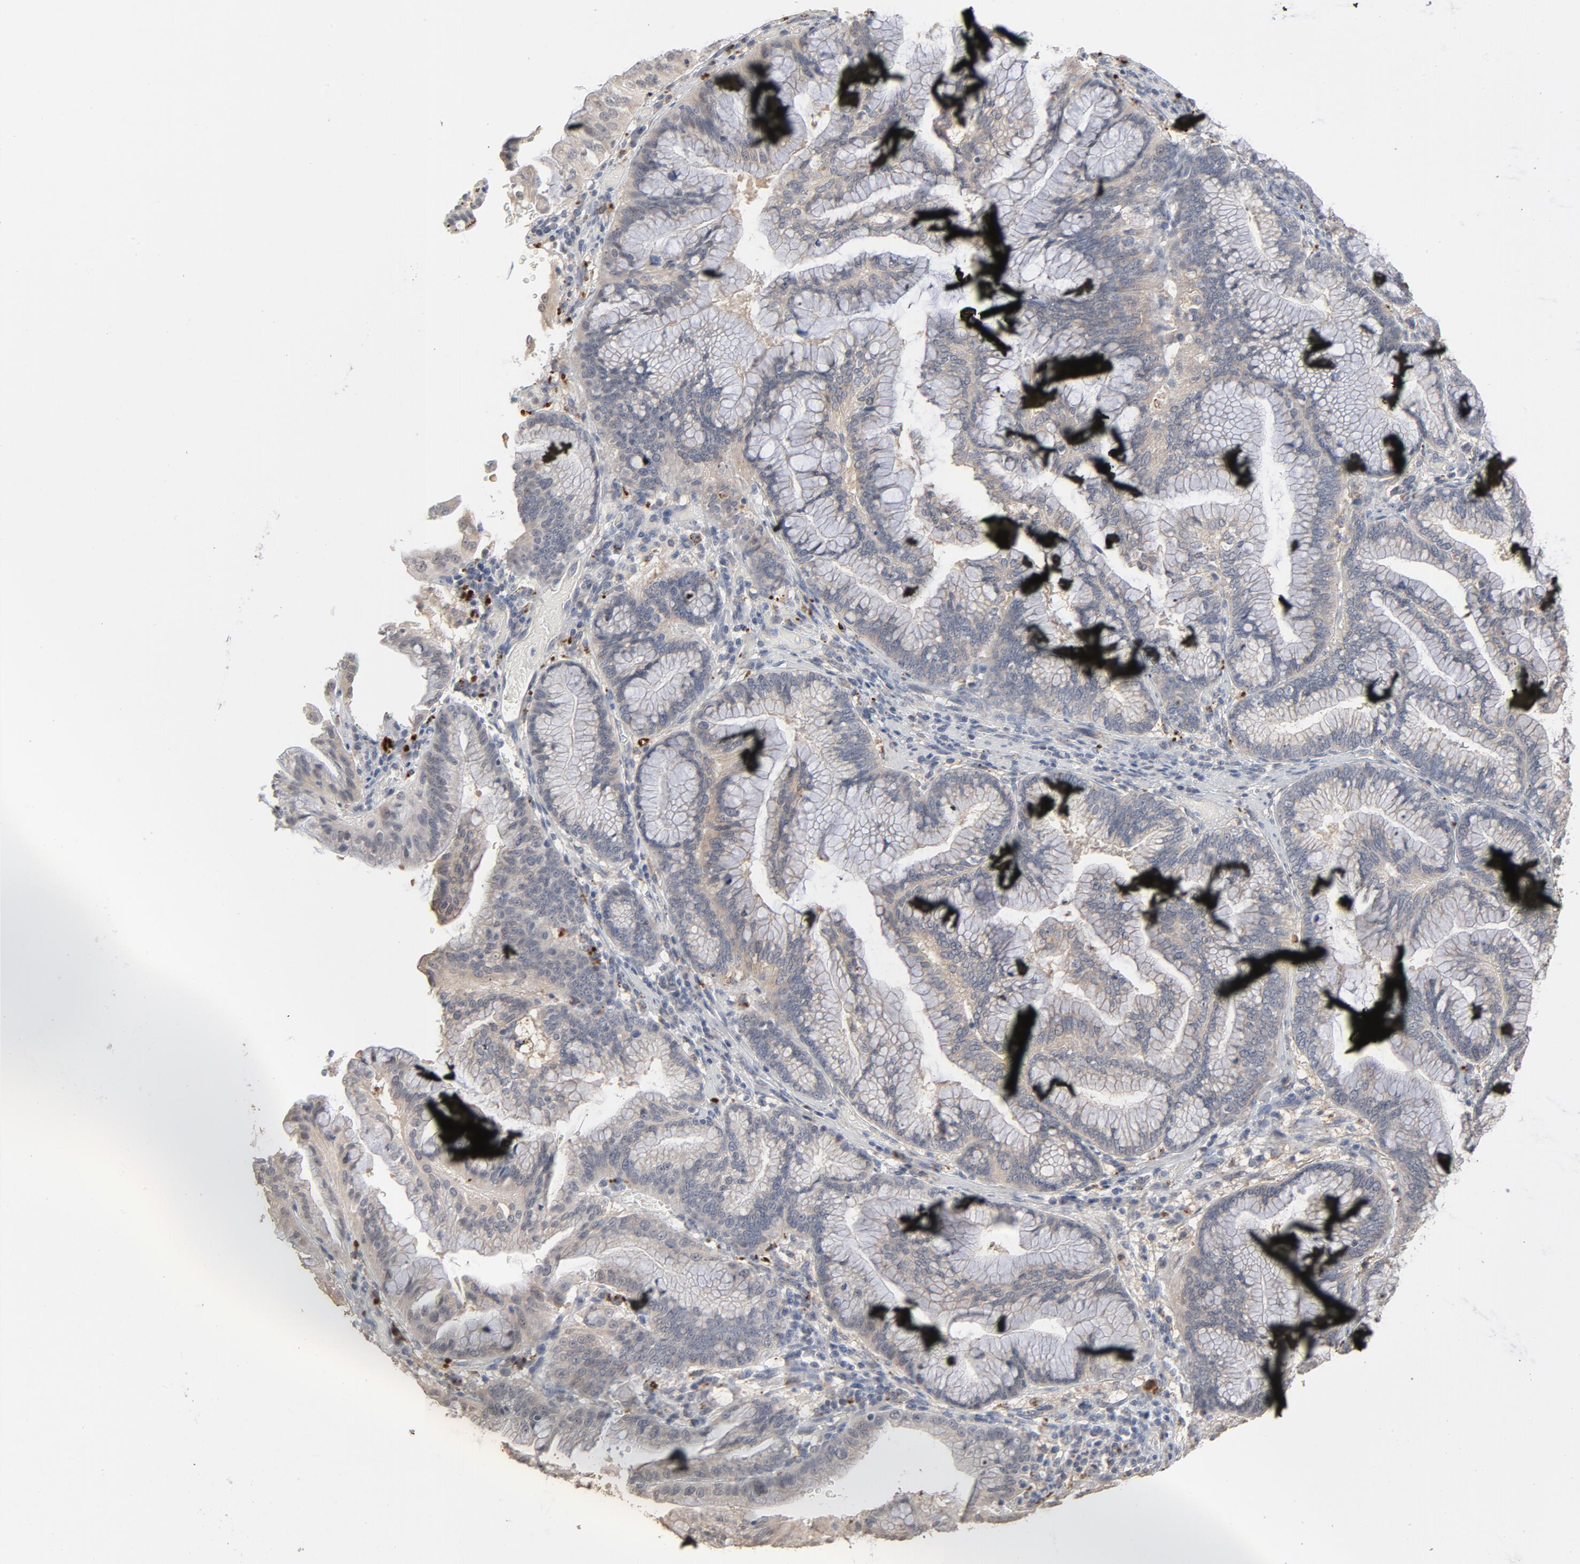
{"staining": {"intensity": "negative", "quantity": "none", "location": "none"}, "tissue": "pancreatic cancer", "cell_type": "Tumor cells", "image_type": "cancer", "snomed": [{"axis": "morphology", "description": "Adenocarcinoma, NOS"}, {"axis": "topography", "description": "Pancreas"}], "caption": "High magnification brightfield microscopy of pancreatic adenocarcinoma stained with DAB (3,3'-diaminobenzidine) (brown) and counterstained with hematoxylin (blue): tumor cells show no significant positivity.", "gene": "POMT2", "patient": {"sex": "female", "age": 64}}